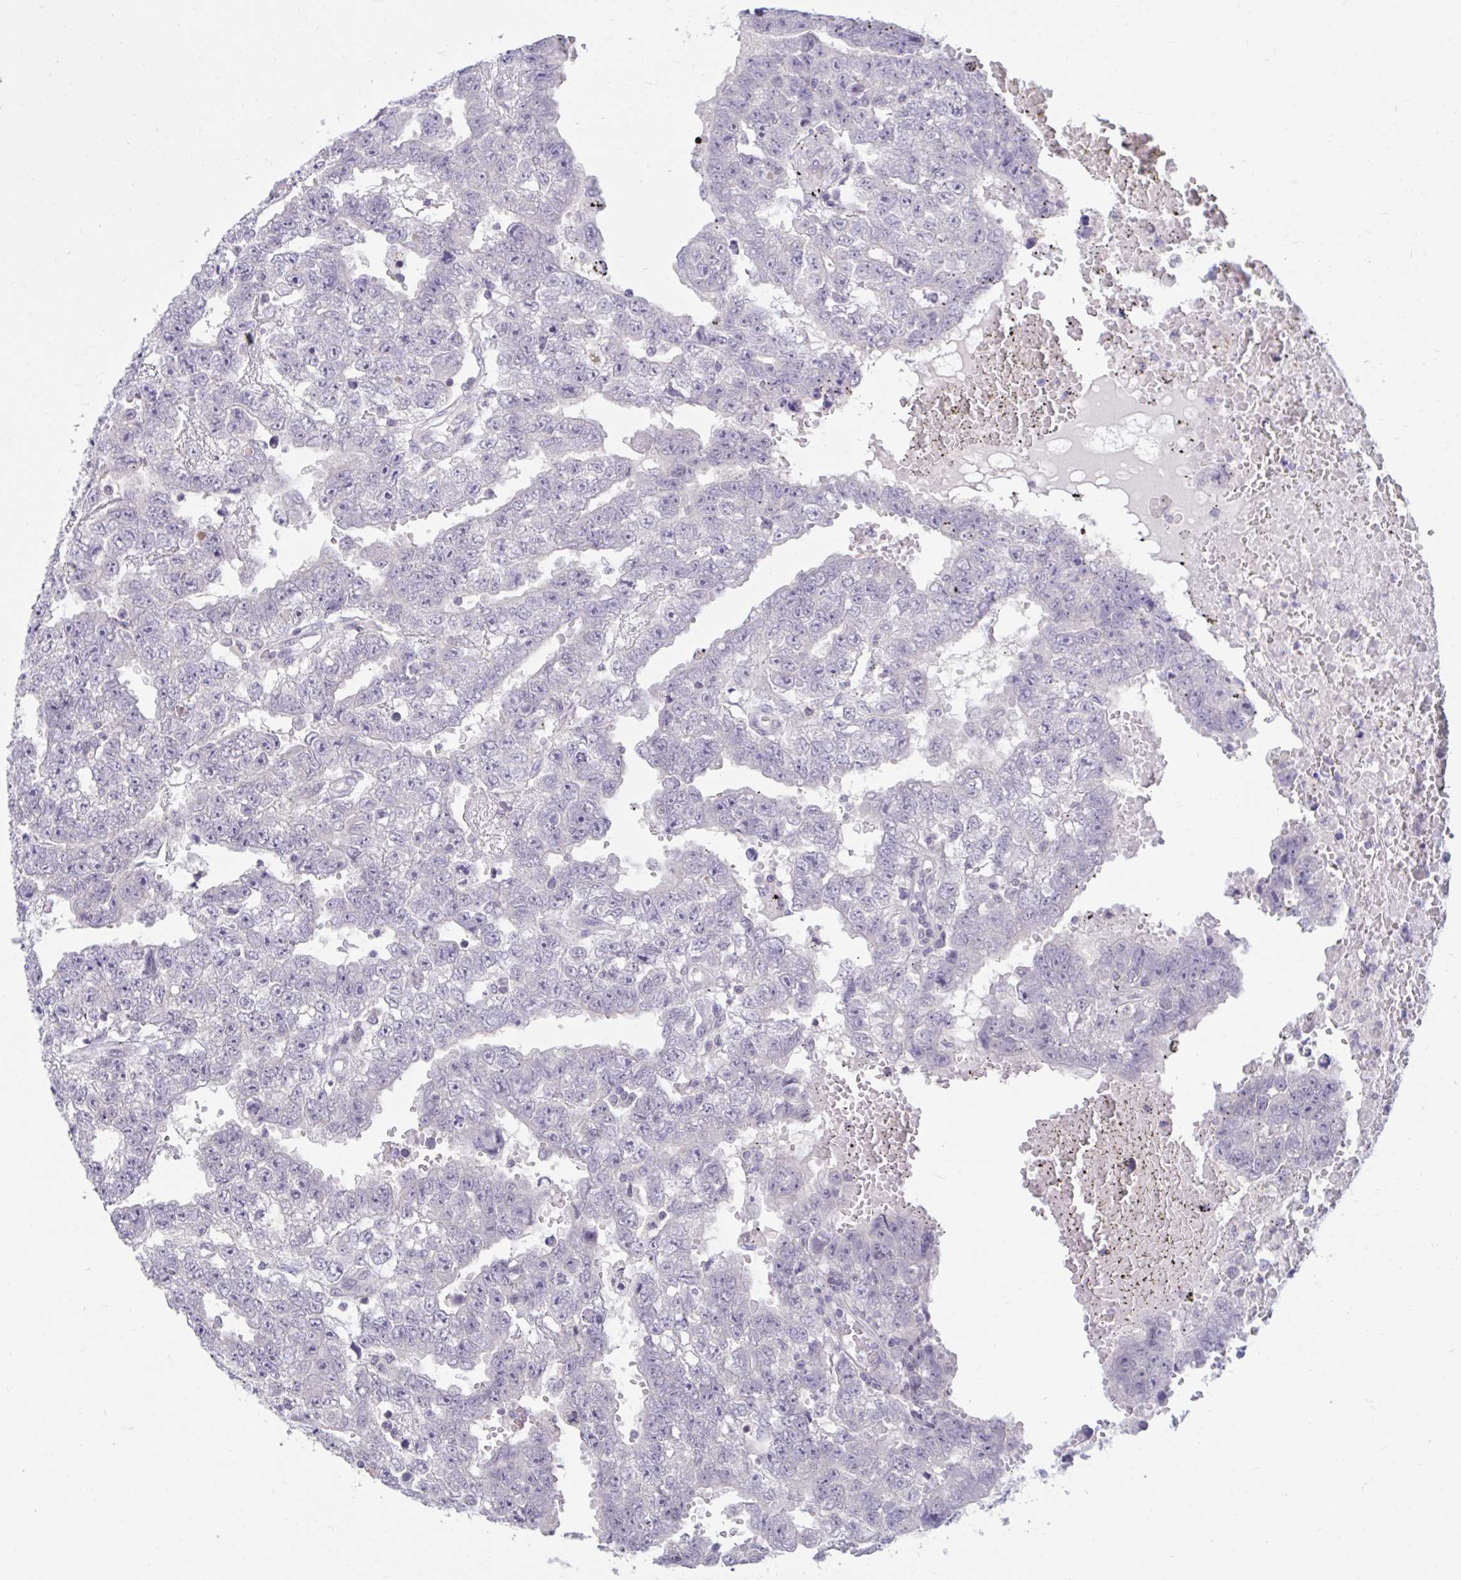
{"staining": {"intensity": "negative", "quantity": "none", "location": "none"}, "tissue": "testis cancer", "cell_type": "Tumor cells", "image_type": "cancer", "snomed": [{"axis": "morphology", "description": "Carcinoma, Embryonal, NOS"}, {"axis": "topography", "description": "Testis"}], "caption": "This image is of embryonal carcinoma (testis) stained with immunohistochemistry to label a protein in brown with the nuclei are counter-stained blue. There is no positivity in tumor cells. (Brightfield microscopy of DAB (3,3'-diaminobenzidine) IHC at high magnification).", "gene": "ARPP19", "patient": {"sex": "male", "age": 25}}